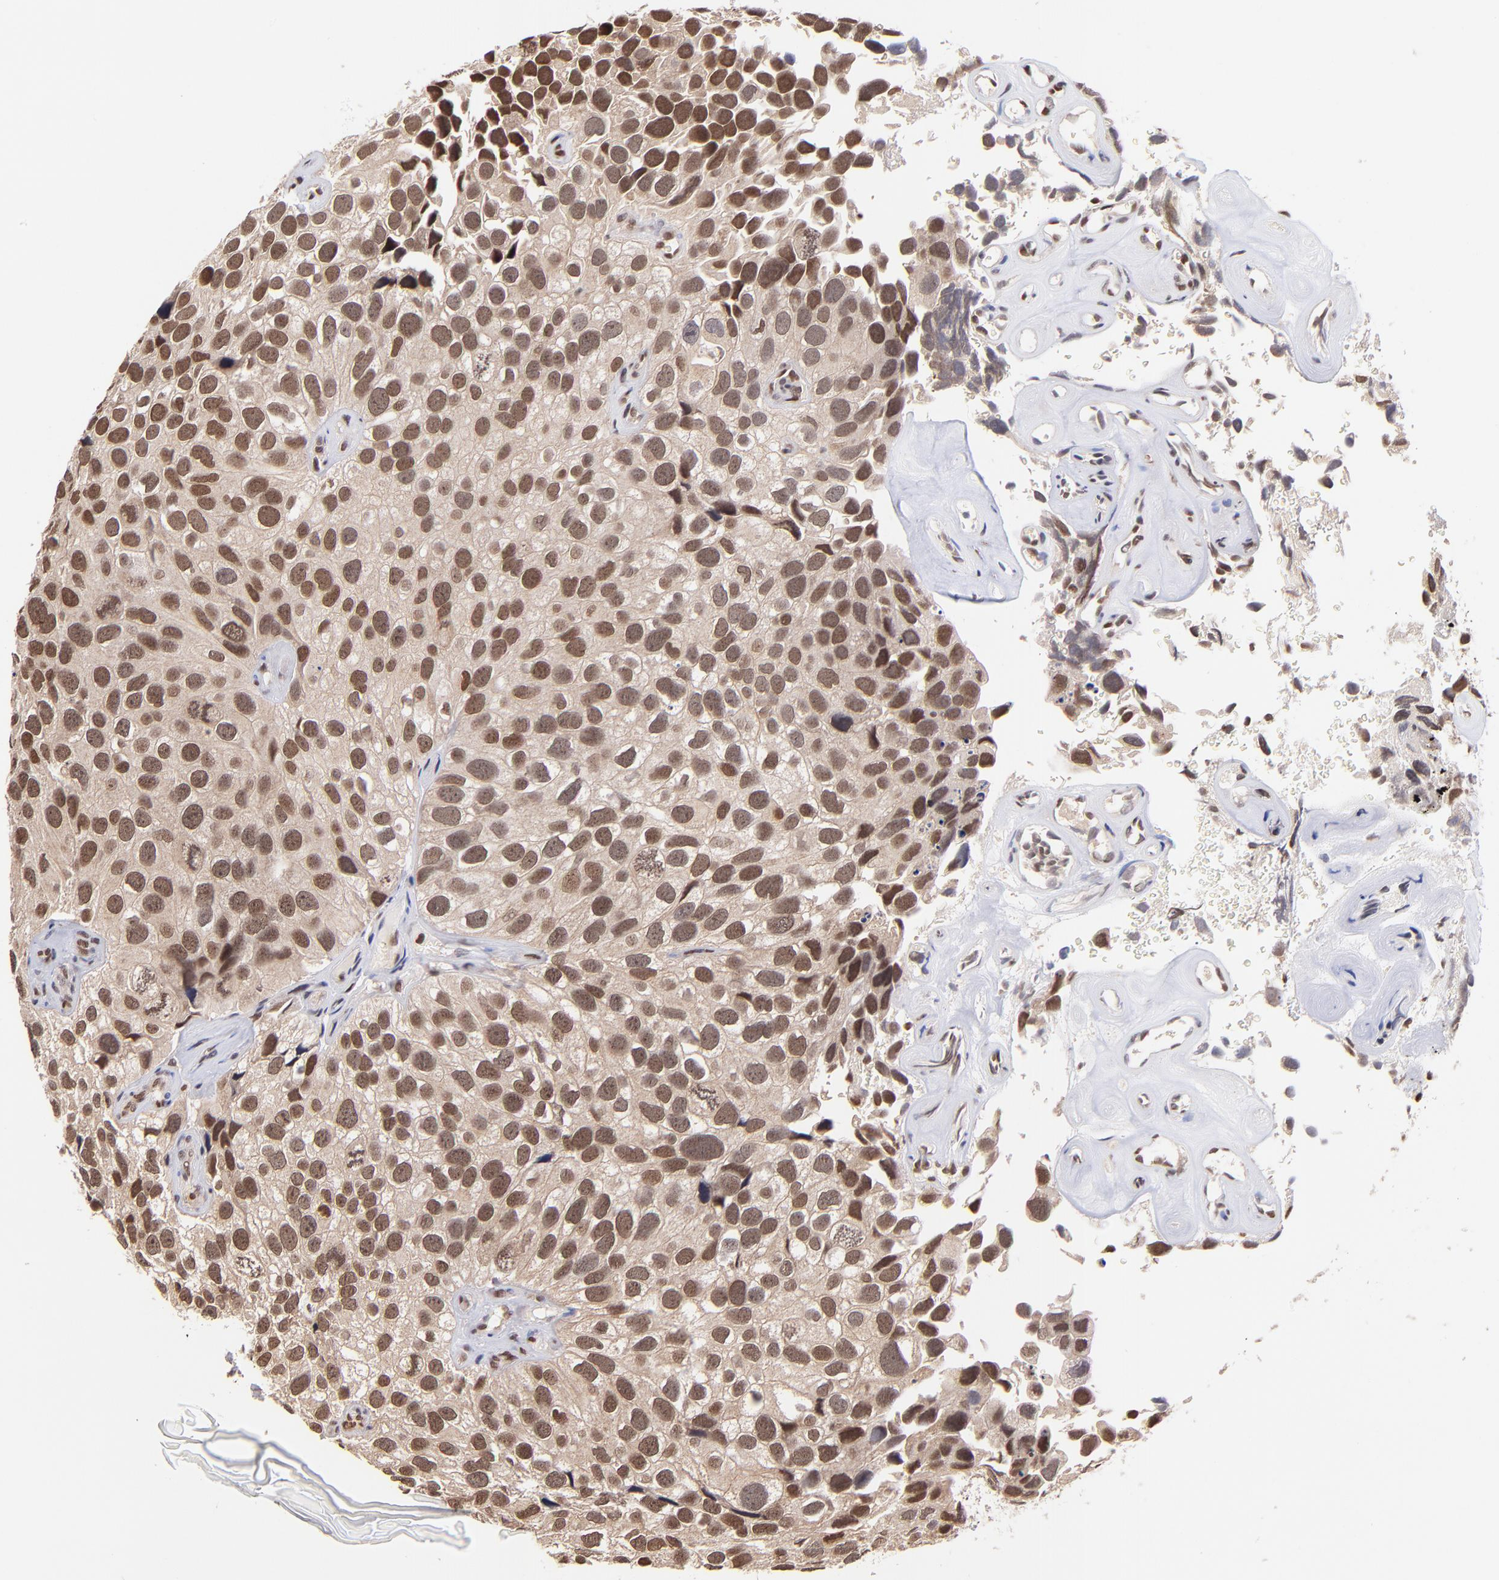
{"staining": {"intensity": "moderate", "quantity": ">75%", "location": "cytoplasmic/membranous,nuclear"}, "tissue": "urothelial cancer", "cell_type": "Tumor cells", "image_type": "cancer", "snomed": [{"axis": "morphology", "description": "Urothelial carcinoma, High grade"}, {"axis": "topography", "description": "Urinary bladder"}], "caption": "IHC (DAB (3,3'-diaminobenzidine)) staining of urothelial cancer demonstrates moderate cytoplasmic/membranous and nuclear protein positivity in about >75% of tumor cells. The staining was performed using DAB (3,3'-diaminobenzidine) to visualize the protein expression in brown, while the nuclei were stained in blue with hematoxylin (Magnification: 20x).", "gene": "WDR25", "patient": {"sex": "male", "age": 72}}